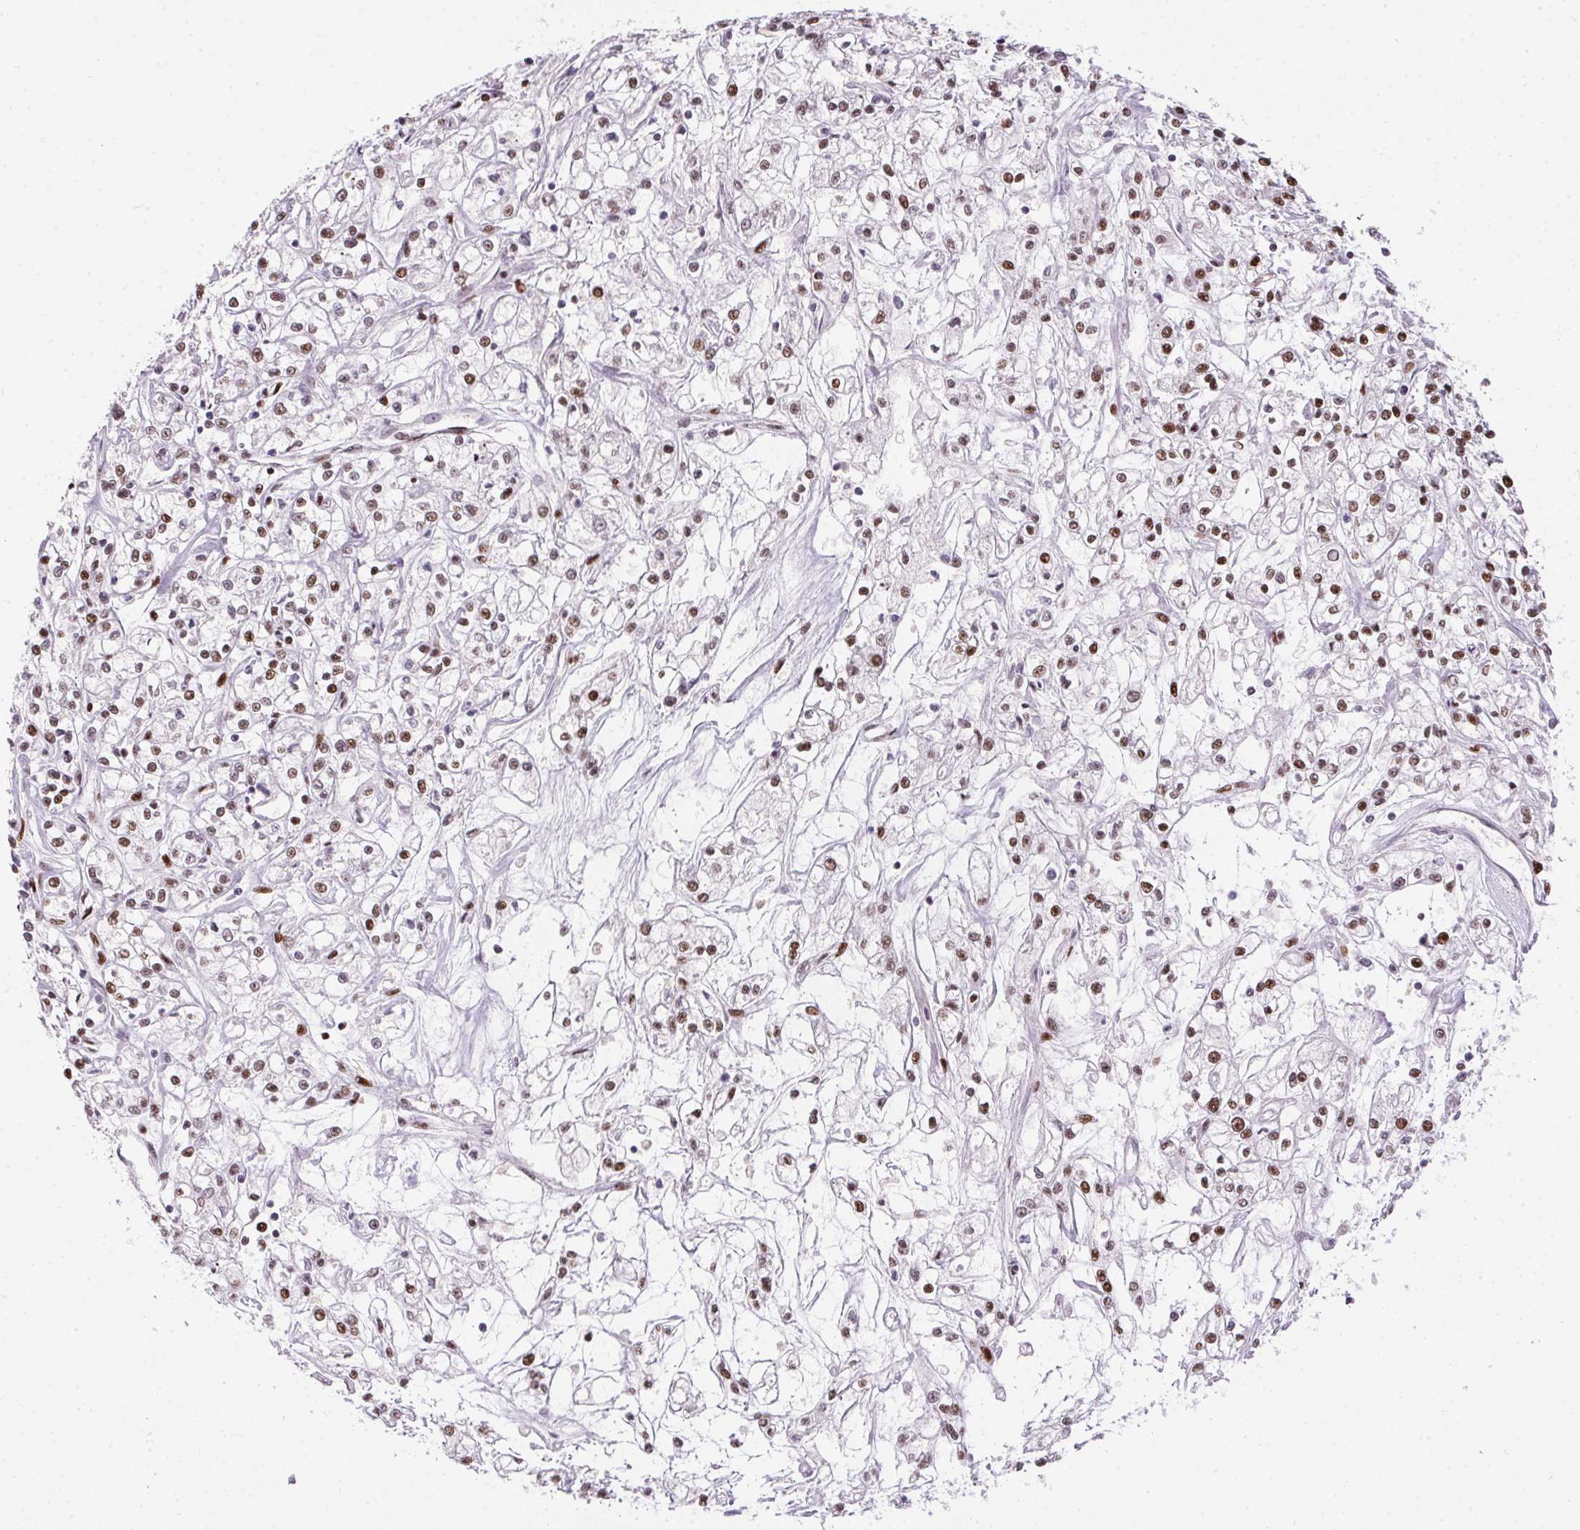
{"staining": {"intensity": "moderate", "quantity": ">75%", "location": "nuclear"}, "tissue": "renal cancer", "cell_type": "Tumor cells", "image_type": "cancer", "snomed": [{"axis": "morphology", "description": "Adenocarcinoma, NOS"}, {"axis": "topography", "description": "Kidney"}], "caption": "There is medium levels of moderate nuclear expression in tumor cells of renal cancer, as demonstrated by immunohistochemical staining (brown color).", "gene": "PAGE3", "patient": {"sex": "female", "age": 59}}